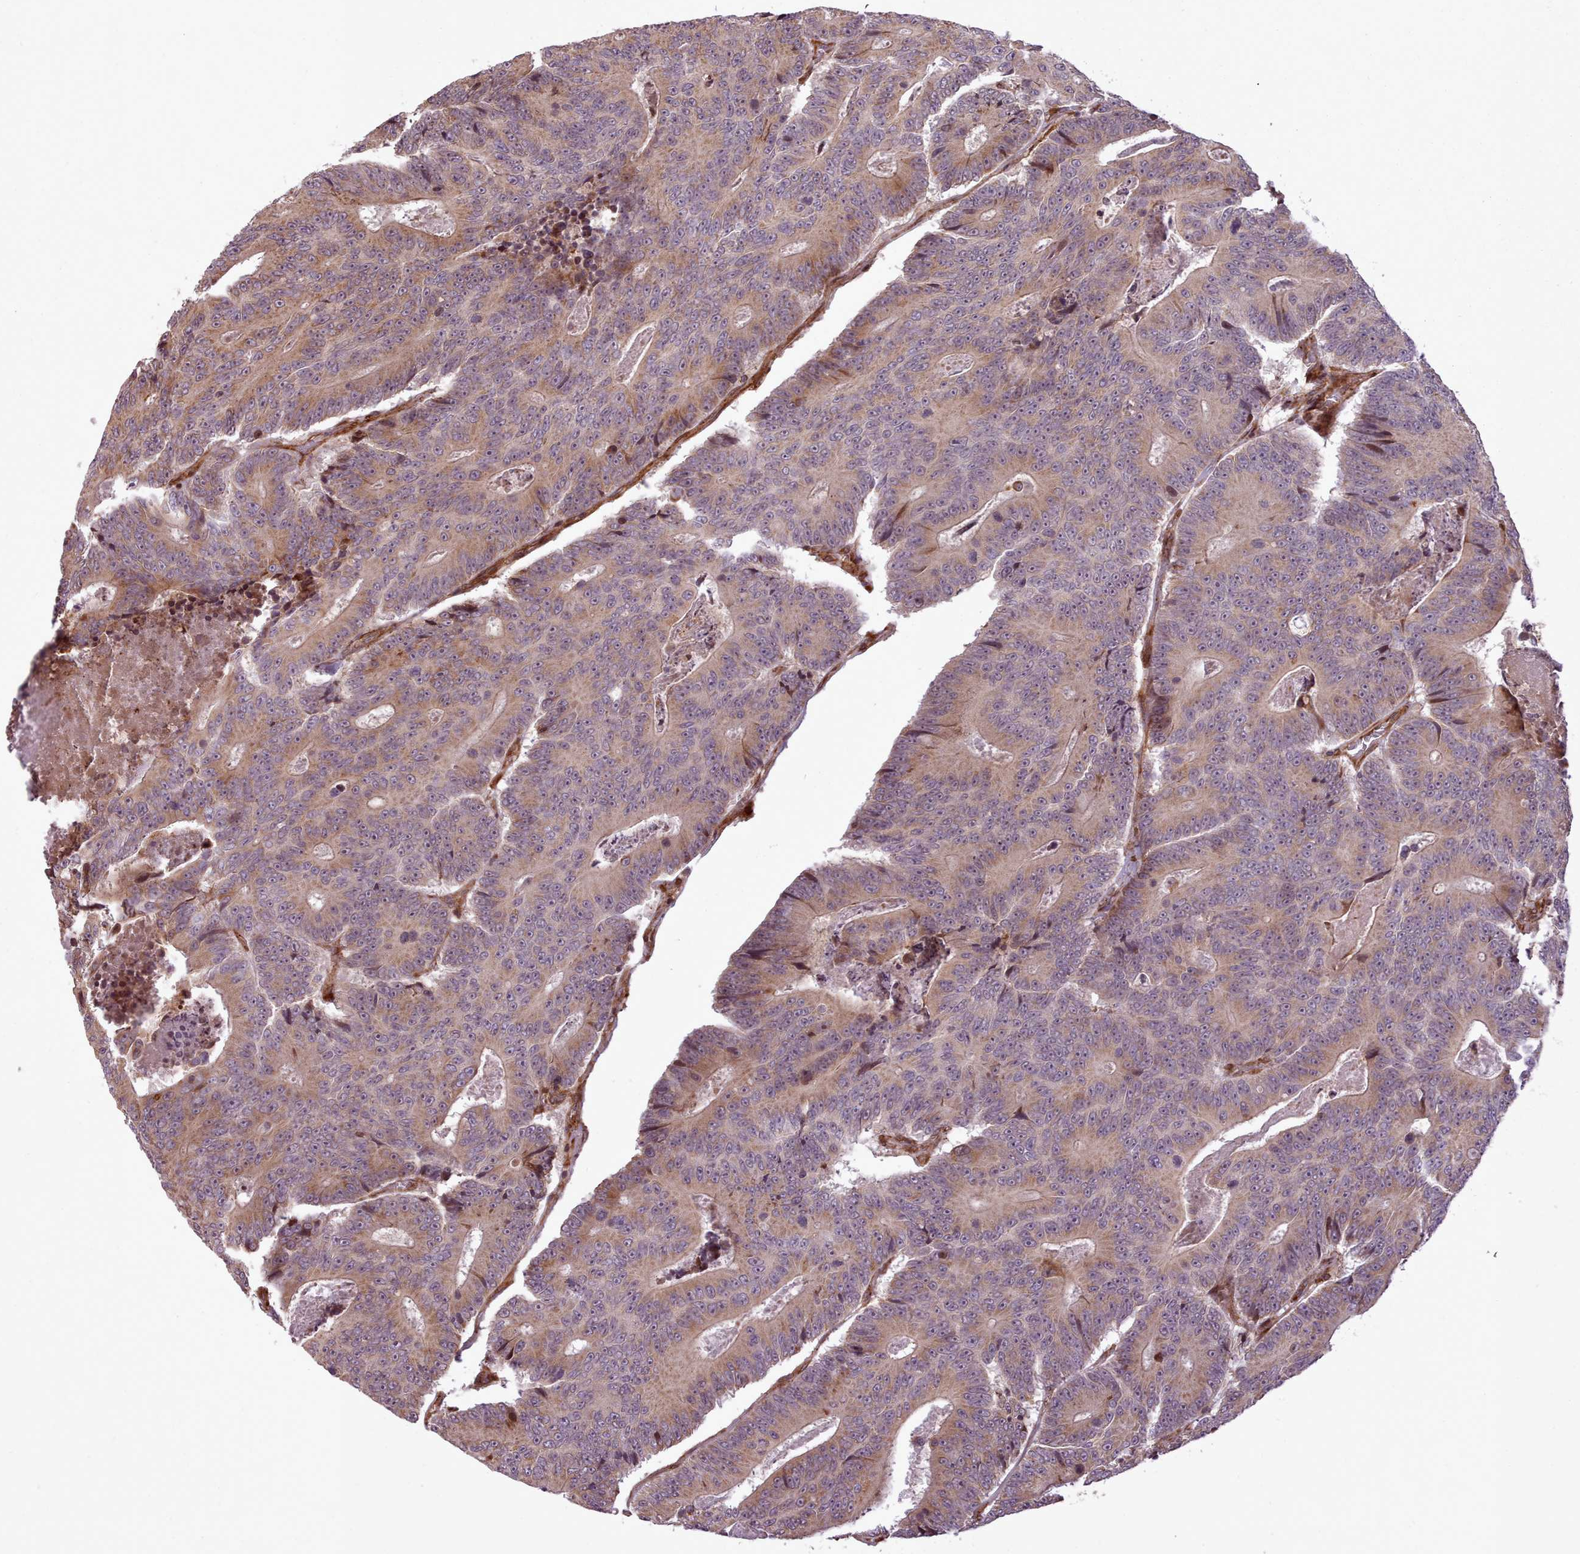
{"staining": {"intensity": "moderate", "quantity": "25%-75%", "location": "cytoplasmic/membranous"}, "tissue": "colorectal cancer", "cell_type": "Tumor cells", "image_type": "cancer", "snomed": [{"axis": "morphology", "description": "Adenocarcinoma, NOS"}, {"axis": "topography", "description": "Colon"}], "caption": "This histopathology image displays colorectal cancer (adenocarcinoma) stained with immunohistochemistry to label a protein in brown. The cytoplasmic/membranous of tumor cells show moderate positivity for the protein. Nuclei are counter-stained blue.", "gene": "NLRP7", "patient": {"sex": "male", "age": 83}}